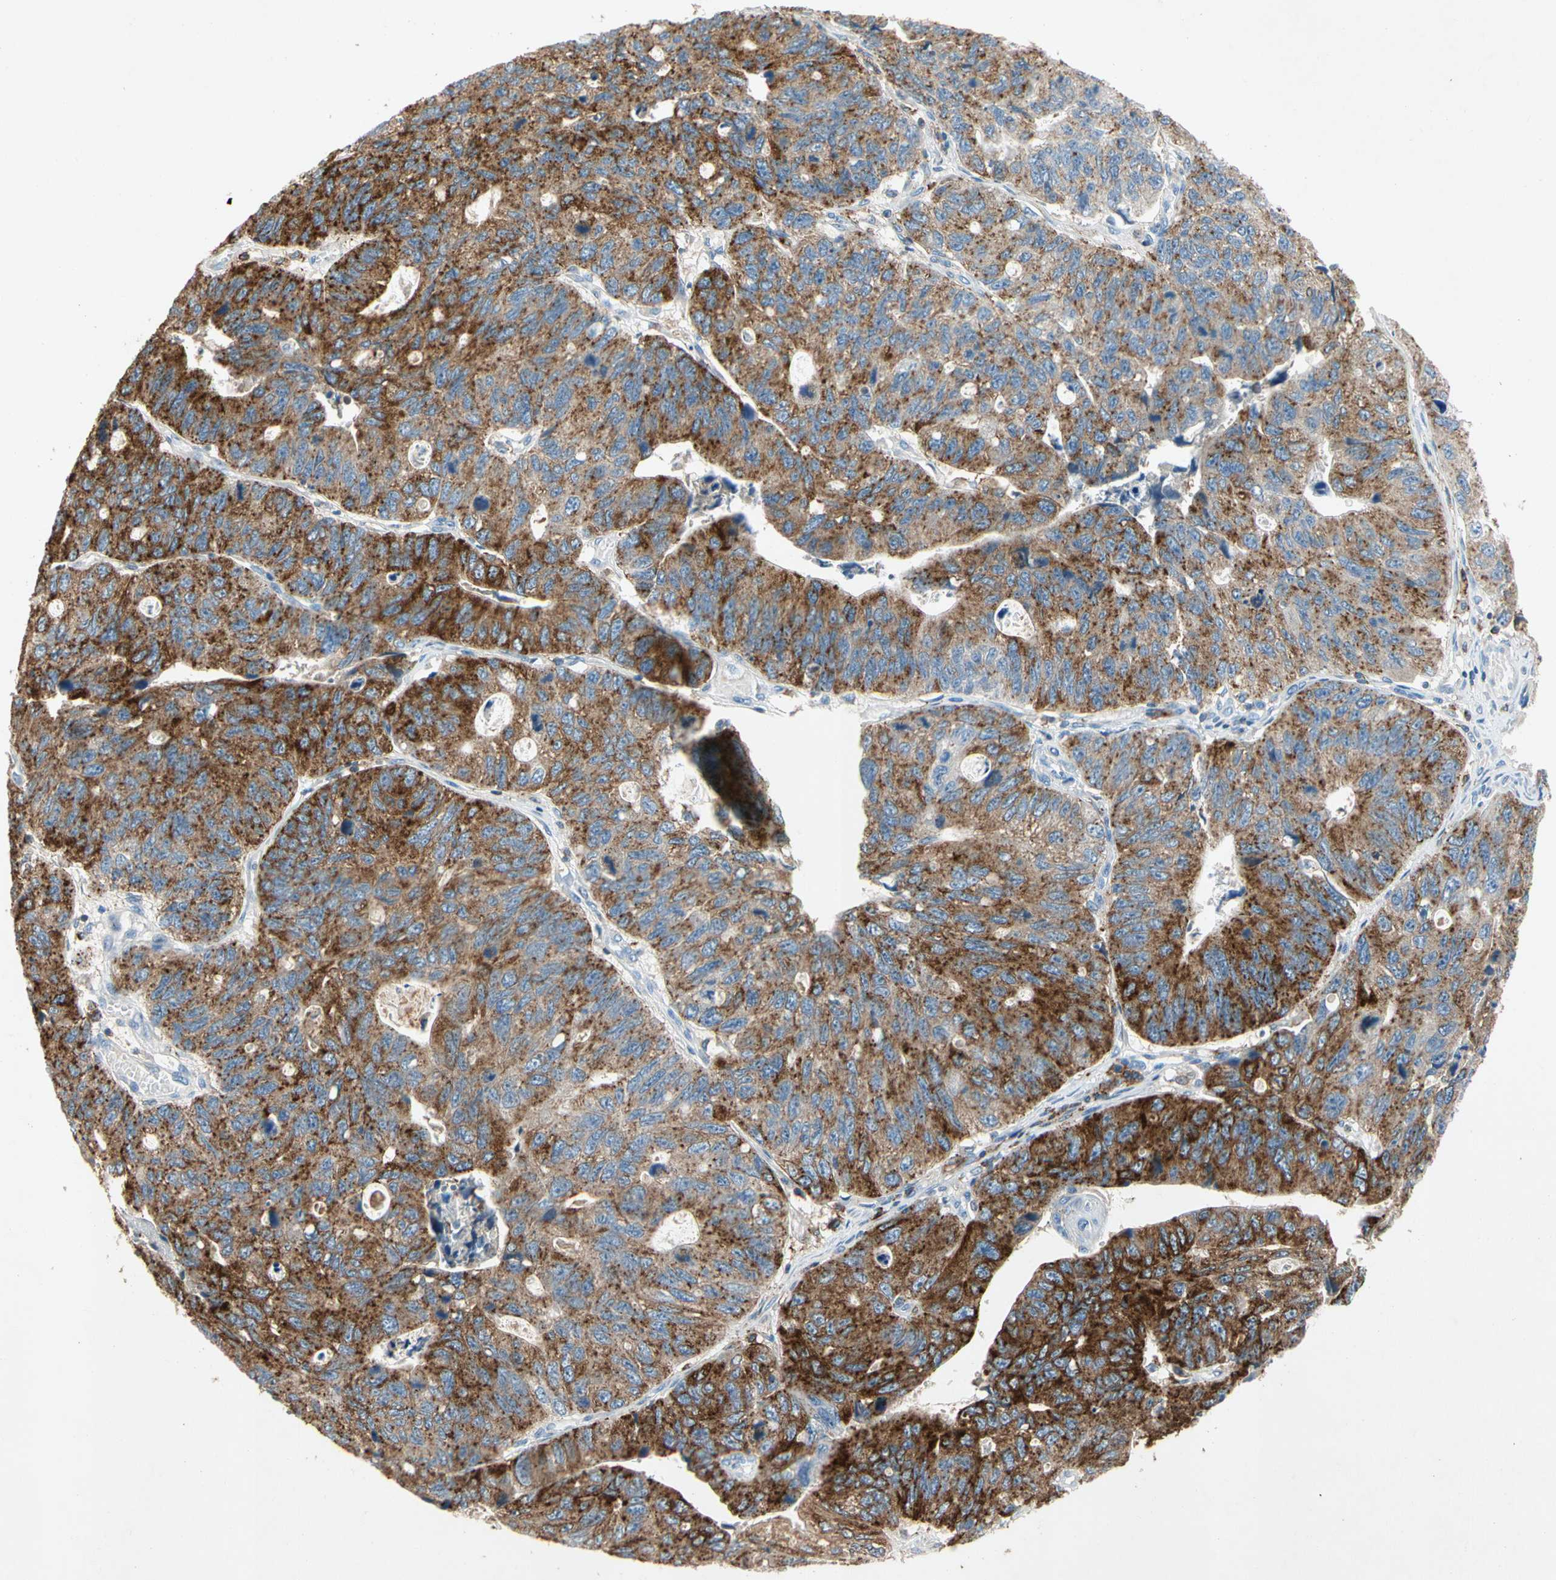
{"staining": {"intensity": "strong", "quantity": "25%-75%", "location": "cytoplasmic/membranous"}, "tissue": "stomach cancer", "cell_type": "Tumor cells", "image_type": "cancer", "snomed": [{"axis": "morphology", "description": "Adenocarcinoma, NOS"}, {"axis": "topography", "description": "Stomach"}], "caption": "Immunohistochemistry (IHC) (DAB) staining of stomach cancer (adenocarcinoma) demonstrates strong cytoplasmic/membranous protein expression in approximately 25%-75% of tumor cells. (Stains: DAB in brown, nuclei in blue, Microscopy: brightfield microscopy at high magnification).", "gene": "NDFIP2", "patient": {"sex": "male", "age": 59}}